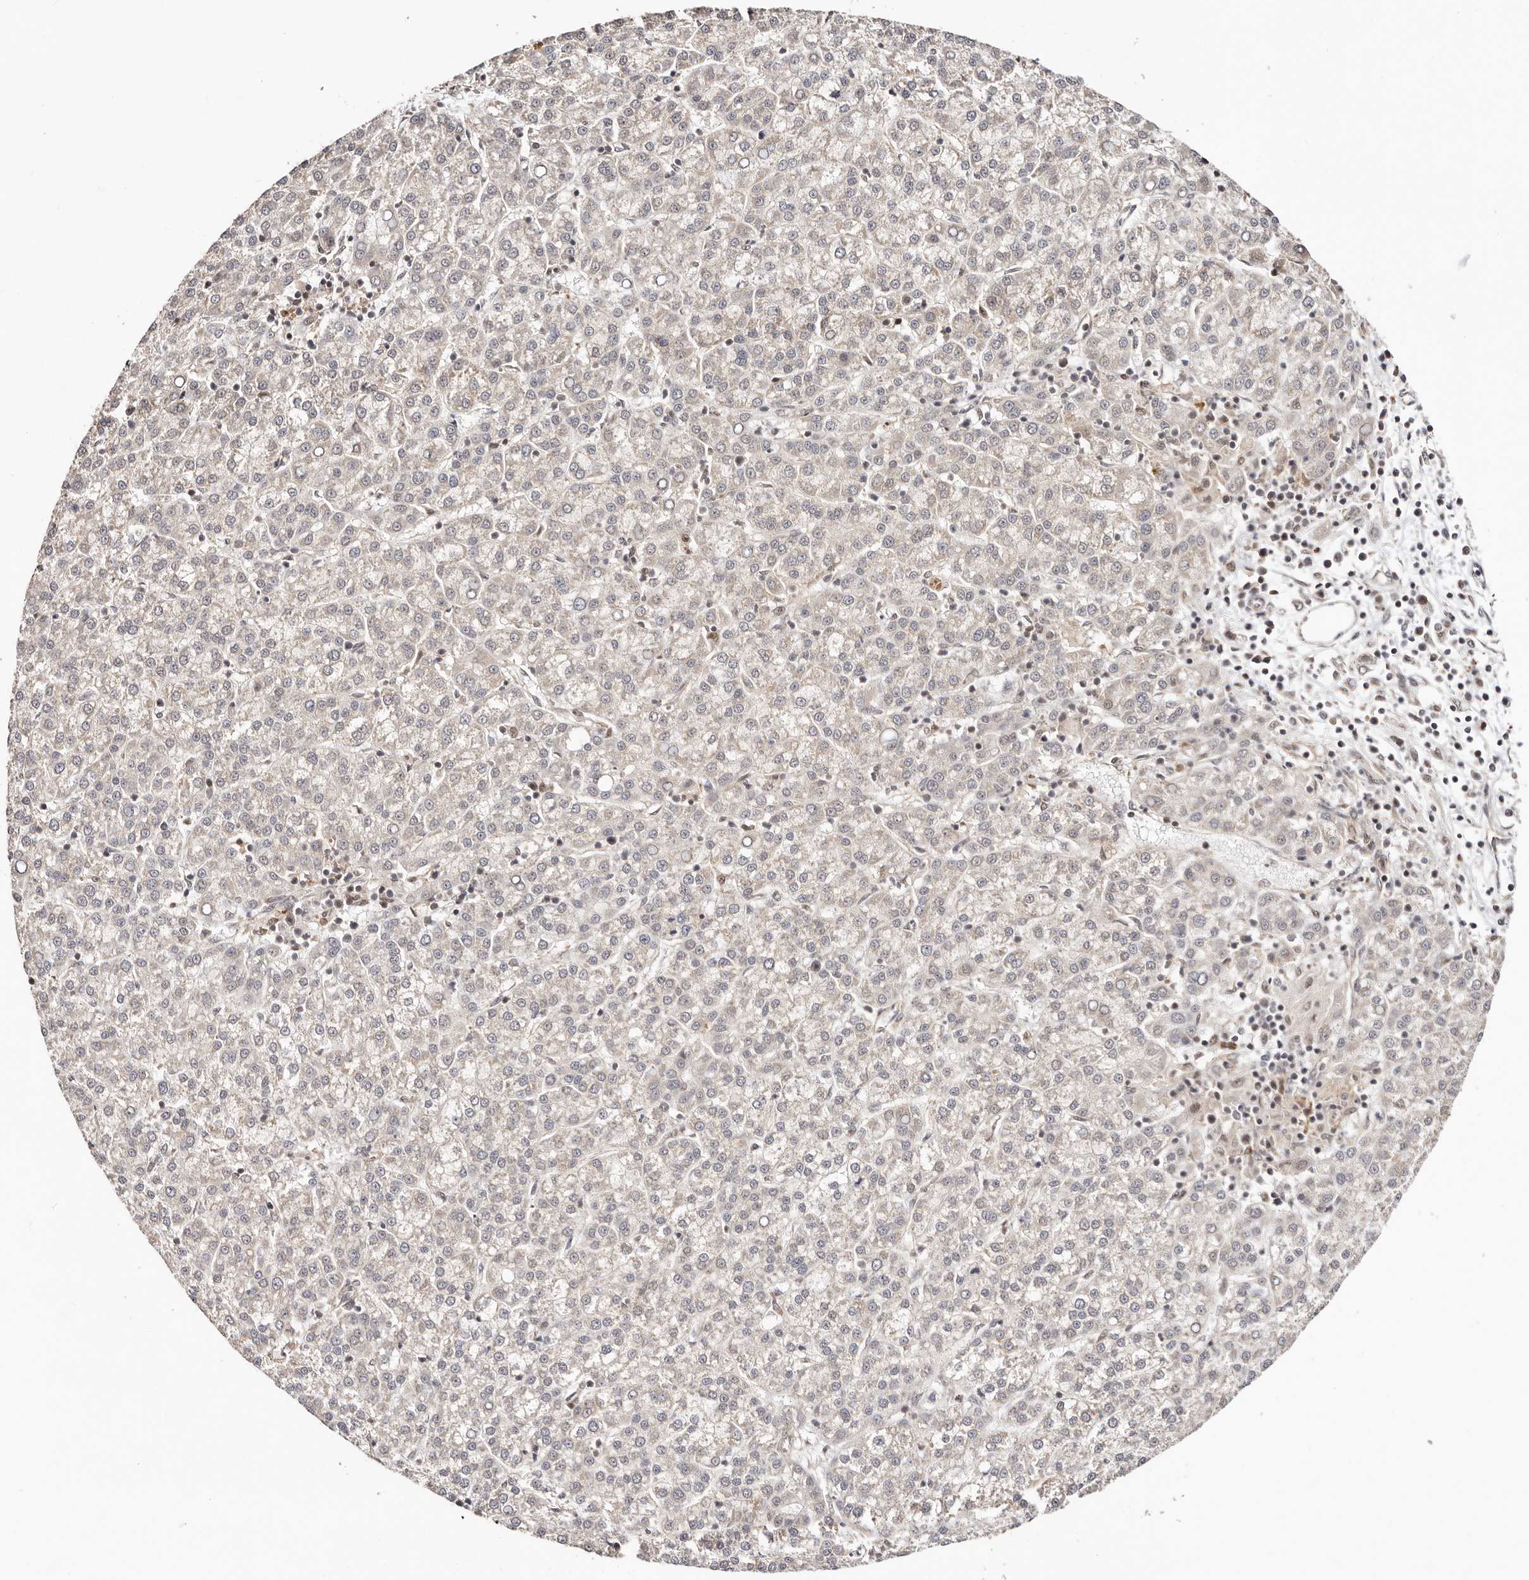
{"staining": {"intensity": "weak", "quantity": "25%-75%", "location": "cytoplasmic/membranous"}, "tissue": "liver cancer", "cell_type": "Tumor cells", "image_type": "cancer", "snomed": [{"axis": "morphology", "description": "Carcinoma, Hepatocellular, NOS"}, {"axis": "topography", "description": "Liver"}], "caption": "An IHC micrograph of tumor tissue is shown. Protein staining in brown highlights weak cytoplasmic/membranous positivity in liver hepatocellular carcinoma within tumor cells.", "gene": "CTNNBL1", "patient": {"sex": "female", "age": 58}}